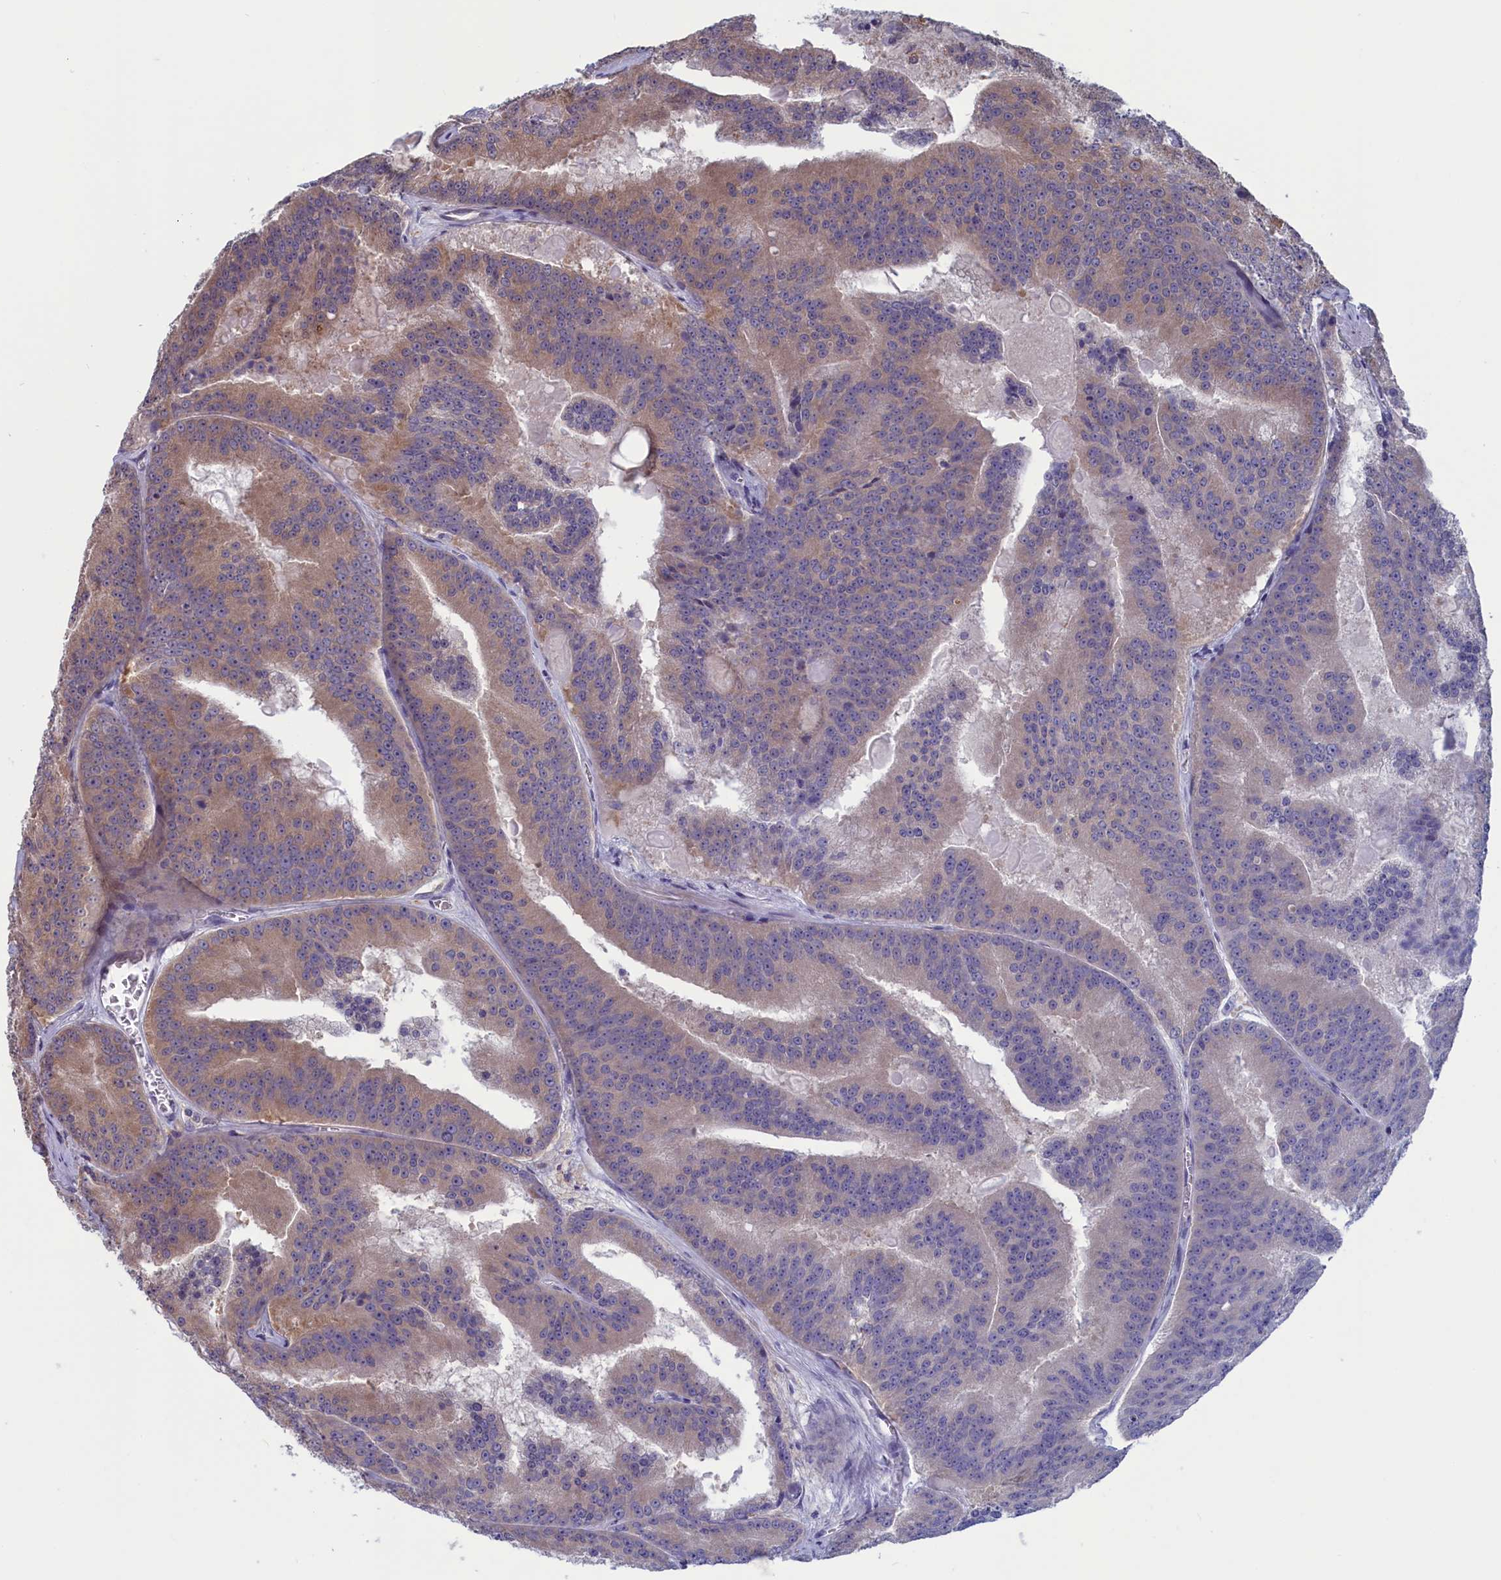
{"staining": {"intensity": "moderate", "quantity": "25%-75%", "location": "cytoplasmic/membranous"}, "tissue": "prostate cancer", "cell_type": "Tumor cells", "image_type": "cancer", "snomed": [{"axis": "morphology", "description": "Adenocarcinoma, High grade"}, {"axis": "topography", "description": "Prostate"}], "caption": "Prostate adenocarcinoma (high-grade) tissue reveals moderate cytoplasmic/membranous positivity in approximately 25%-75% of tumor cells, visualized by immunohistochemistry.", "gene": "CACTIN", "patient": {"sex": "male", "age": 61}}